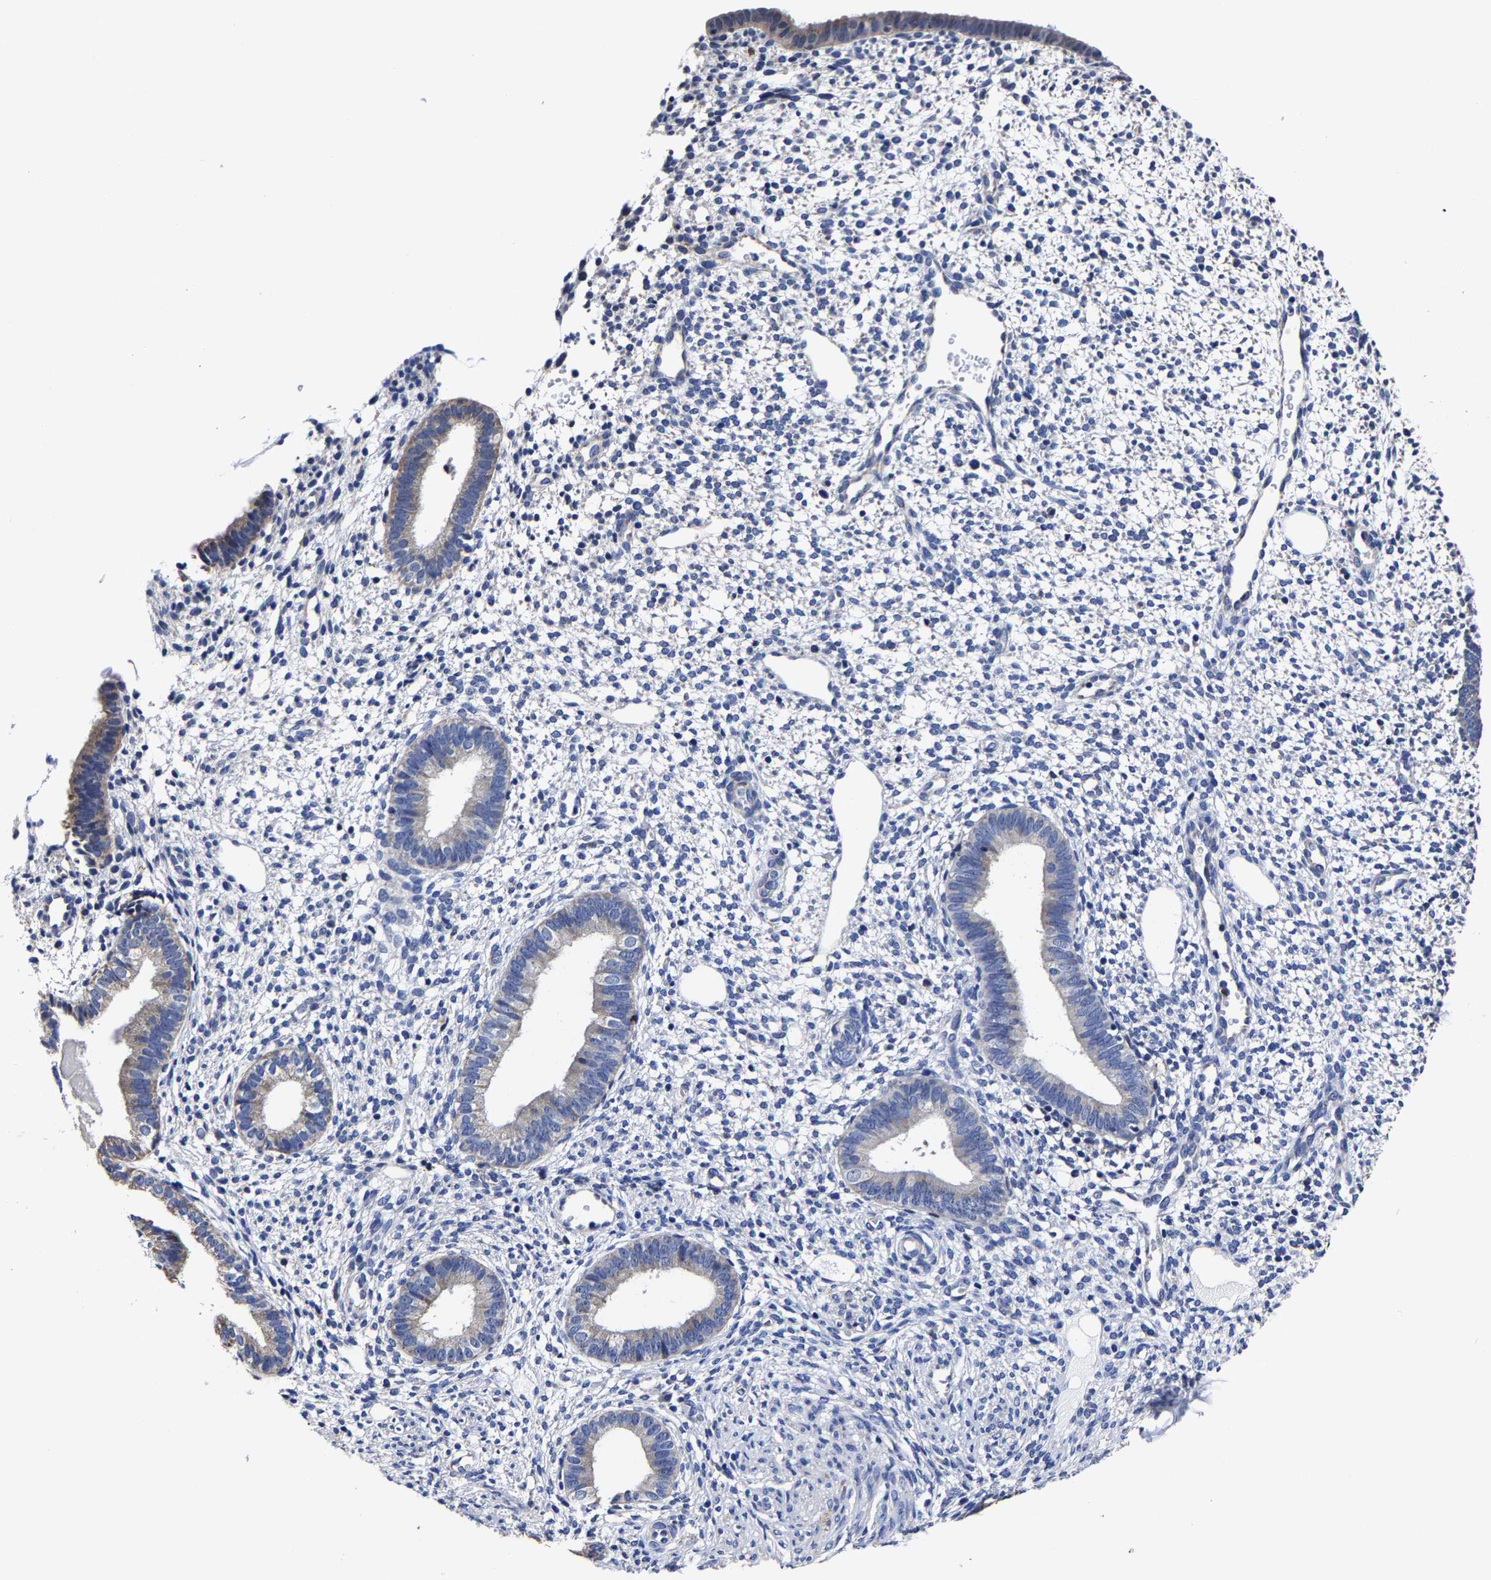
{"staining": {"intensity": "negative", "quantity": "none", "location": "none"}, "tissue": "endometrium", "cell_type": "Cells in endometrial stroma", "image_type": "normal", "snomed": [{"axis": "morphology", "description": "Normal tissue, NOS"}, {"axis": "topography", "description": "Endometrium"}], "caption": "Immunohistochemical staining of normal human endometrium reveals no significant expression in cells in endometrial stroma.", "gene": "AASS", "patient": {"sex": "female", "age": 46}}